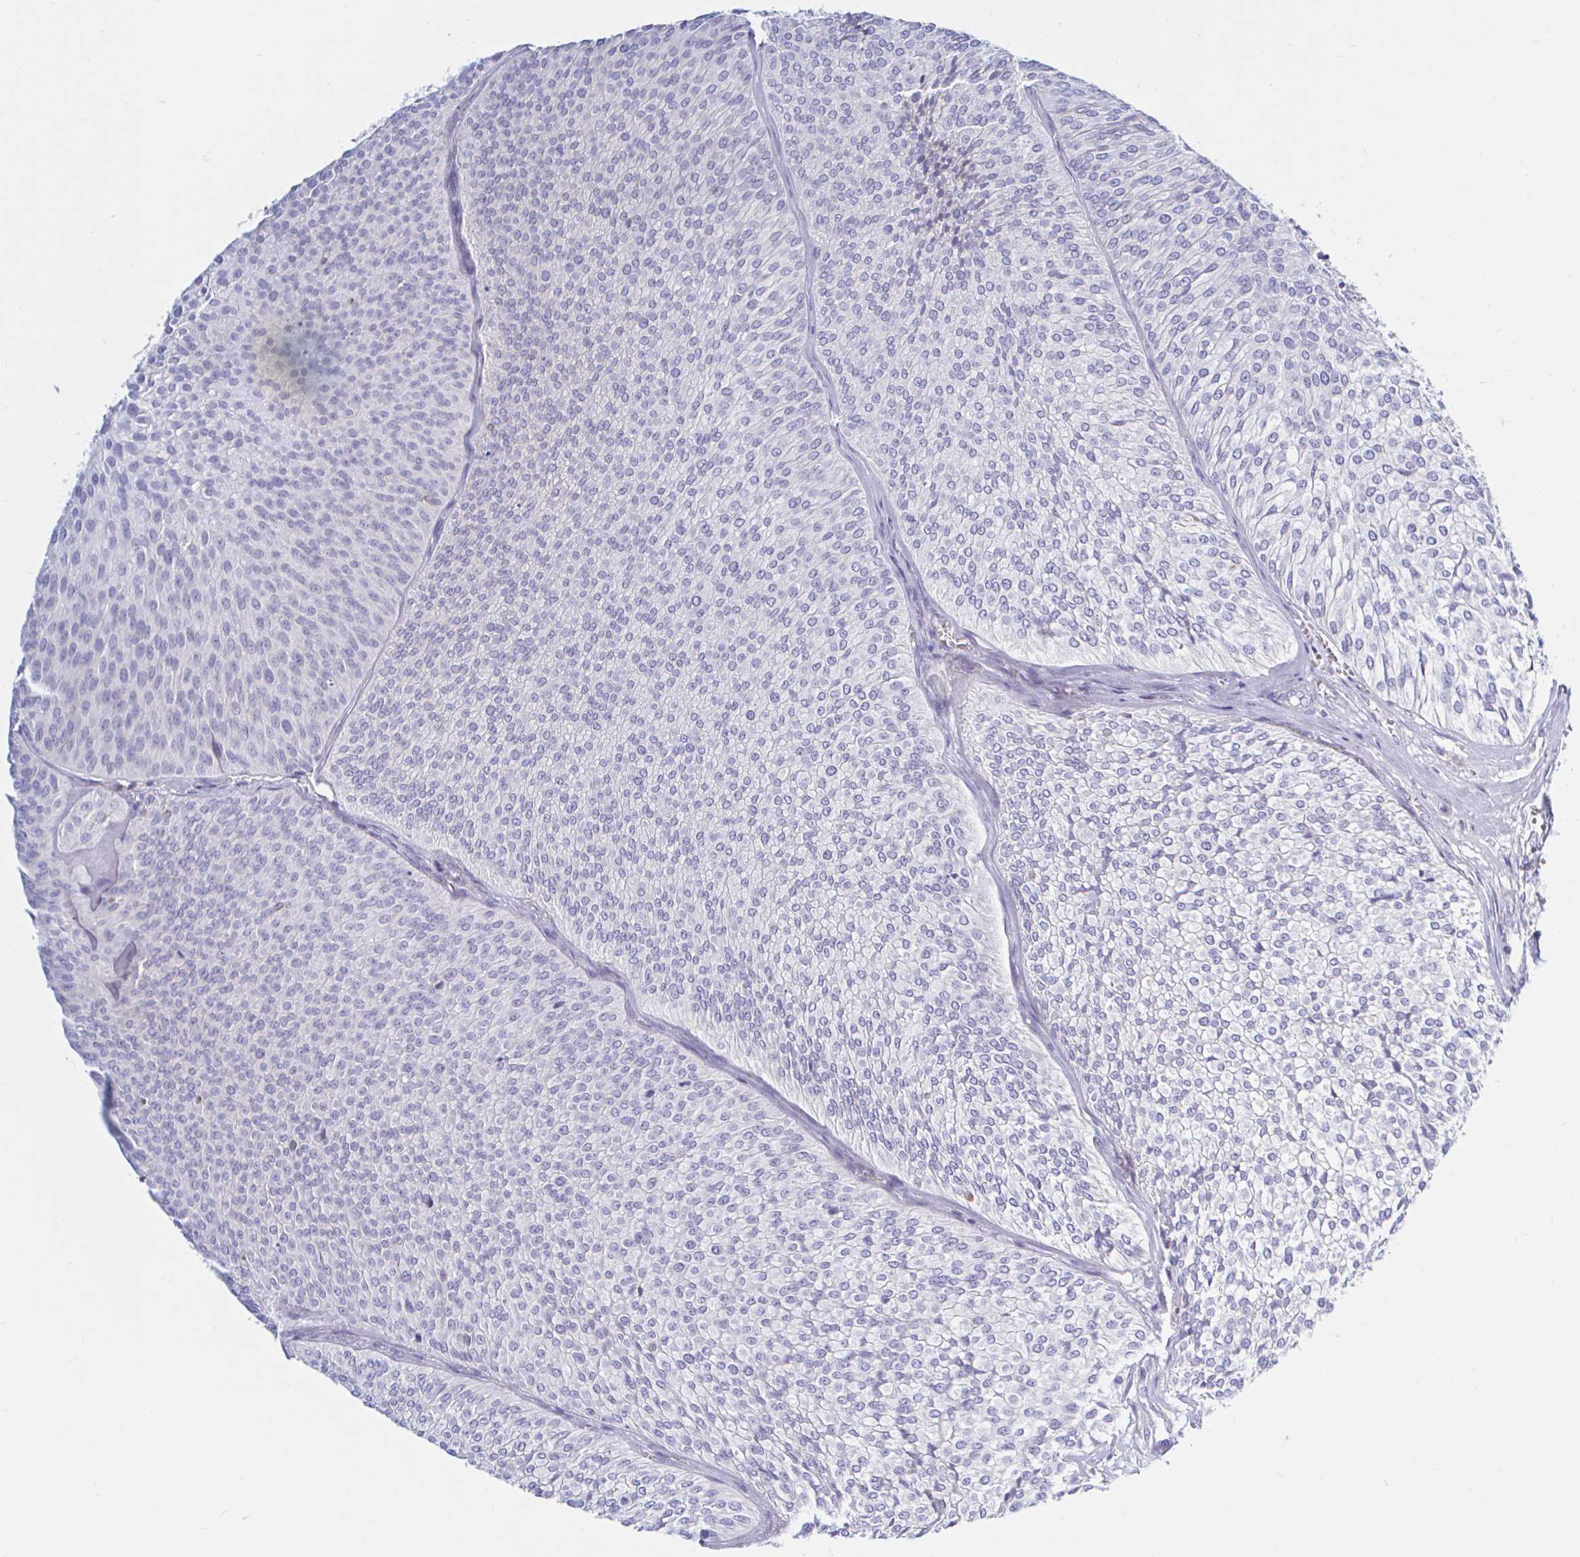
{"staining": {"intensity": "negative", "quantity": "none", "location": "none"}, "tissue": "urothelial cancer", "cell_type": "Tumor cells", "image_type": "cancer", "snomed": [{"axis": "morphology", "description": "Urothelial carcinoma, Low grade"}, {"axis": "topography", "description": "Urinary bladder"}], "caption": "Immunohistochemistry (IHC) of human urothelial carcinoma (low-grade) exhibits no staining in tumor cells.", "gene": "NBPF3", "patient": {"sex": "male", "age": 91}}